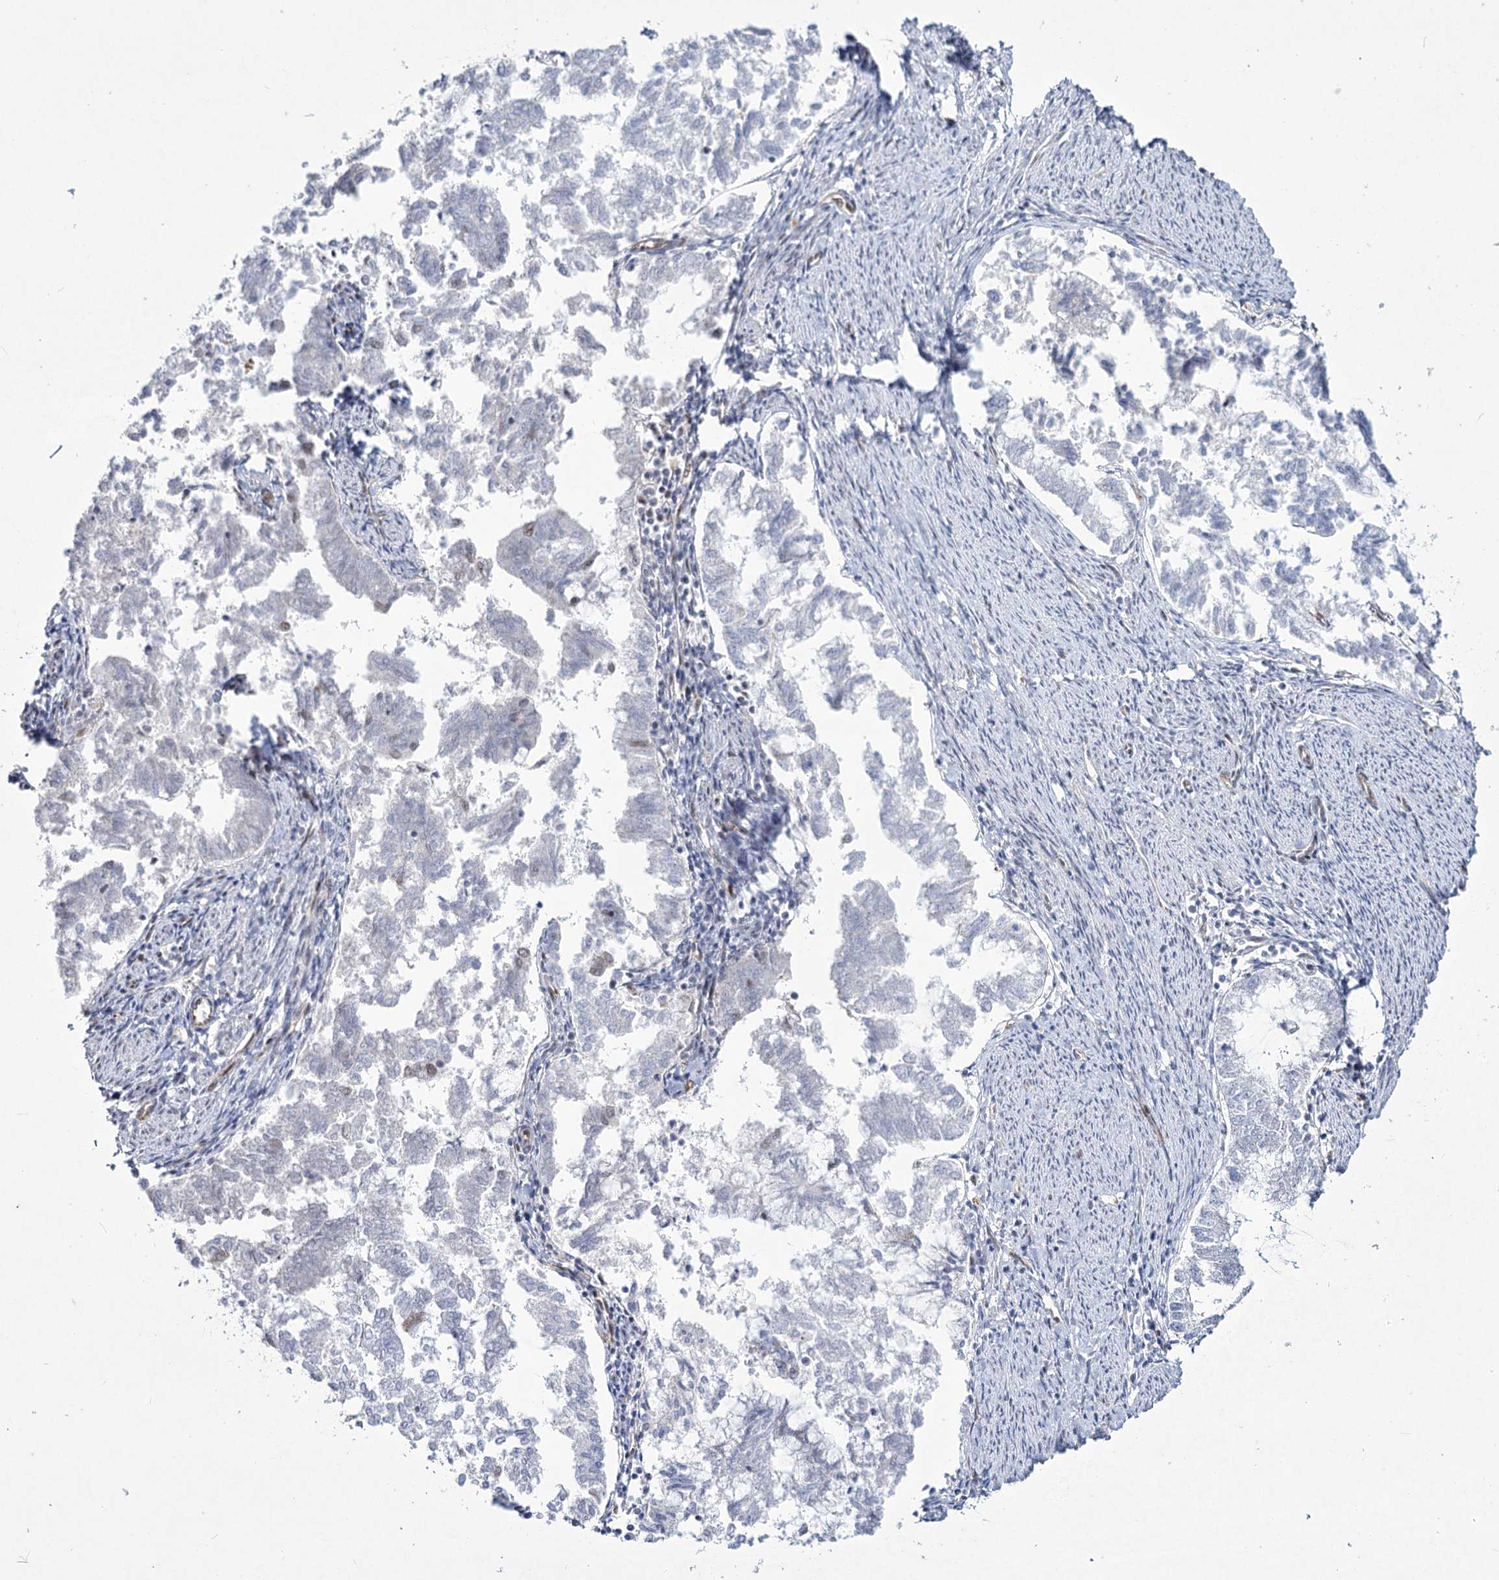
{"staining": {"intensity": "negative", "quantity": "none", "location": "none"}, "tissue": "endometrial cancer", "cell_type": "Tumor cells", "image_type": "cancer", "snomed": [{"axis": "morphology", "description": "Adenocarcinoma, NOS"}, {"axis": "topography", "description": "Endometrium"}], "caption": "This photomicrograph is of endometrial cancer (adenocarcinoma) stained with immunohistochemistry to label a protein in brown with the nuclei are counter-stained blue. There is no expression in tumor cells.", "gene": "YBX3", "patient": {"sex": "female", "age": 79}}